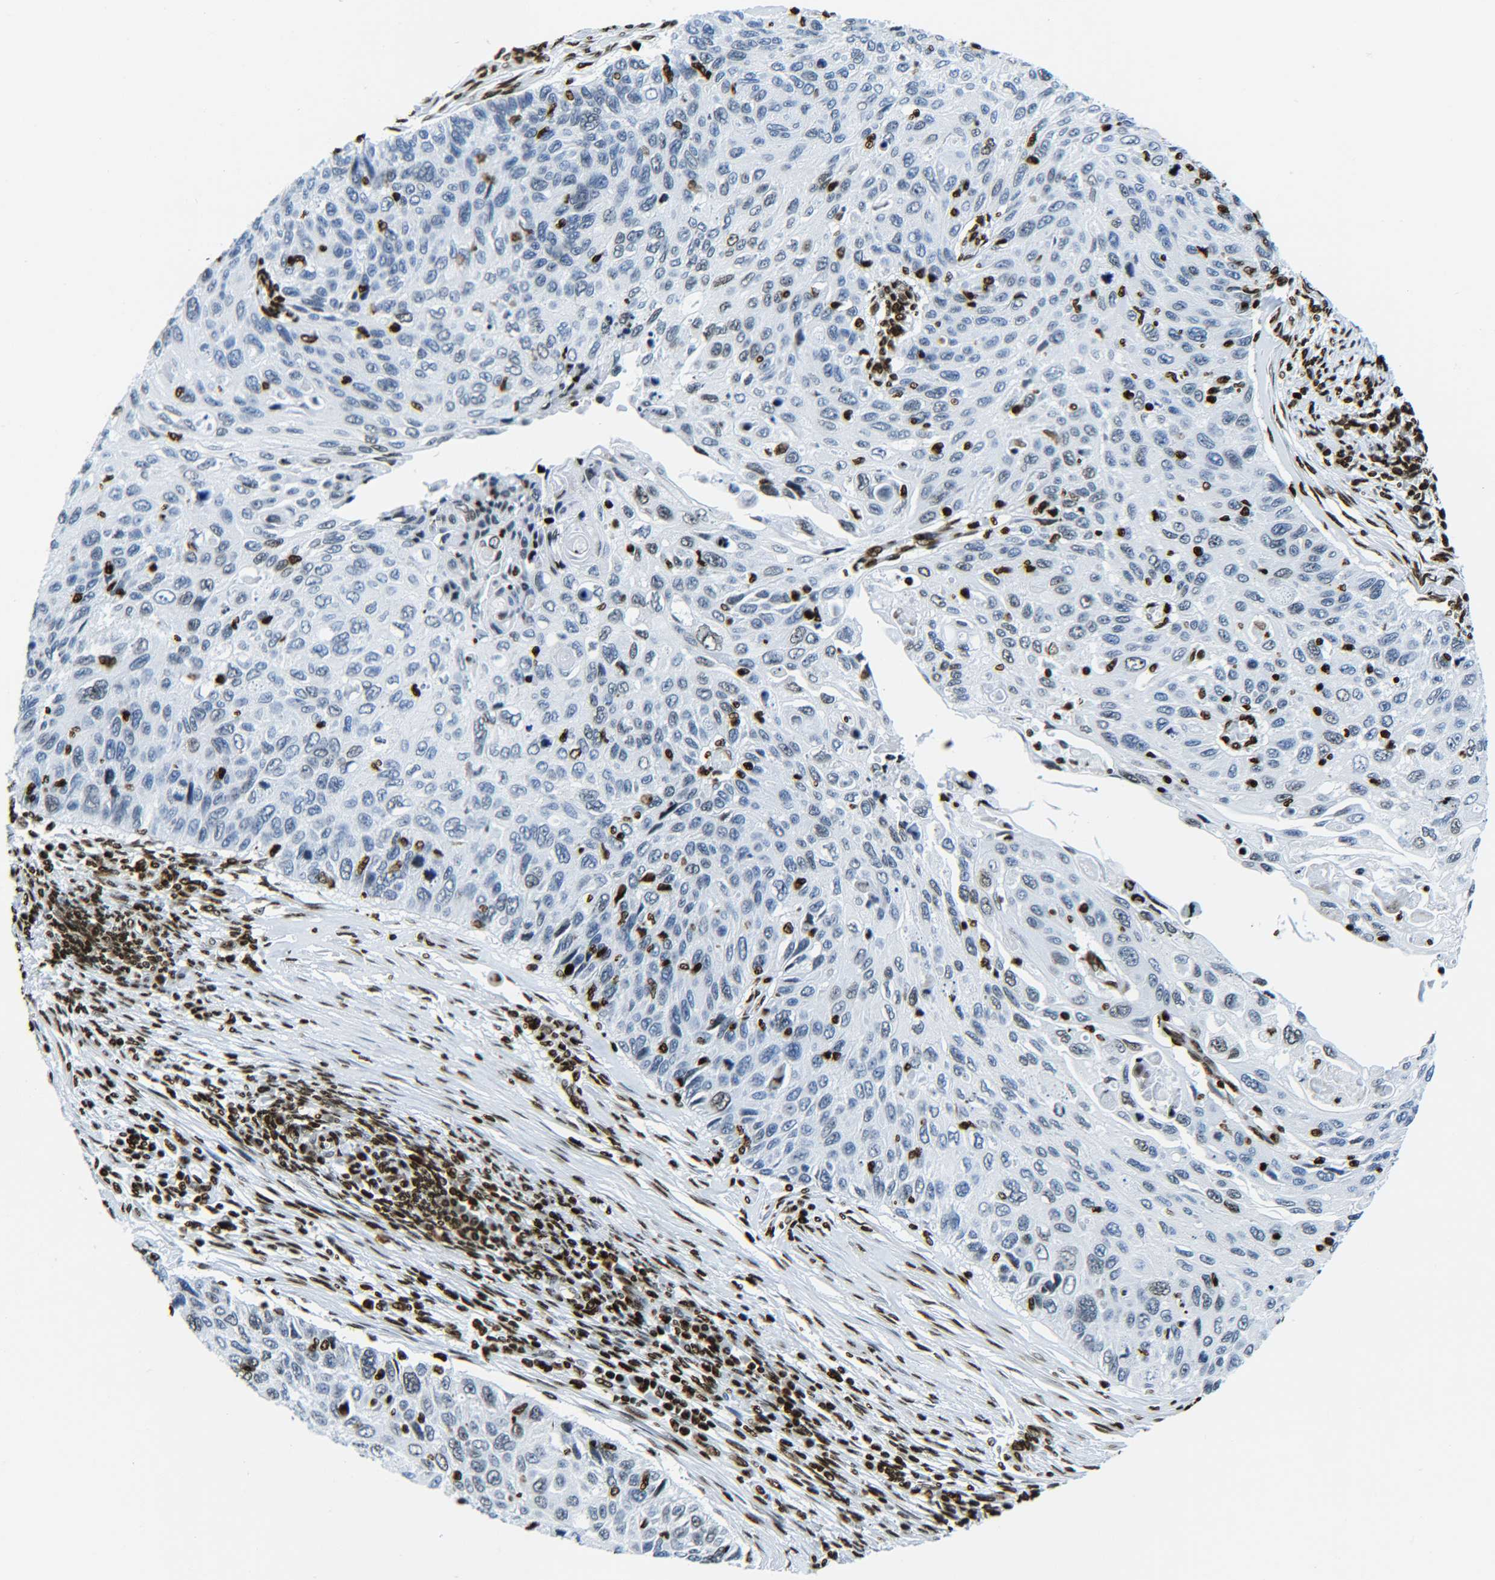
{"staining": {"intensity": "negative", "quantity": "none", "location": "none"}, "tissue": "cervical cancer", "cell_type": "Tumor cells", "image_type": "cancer", "snomed": [{"axis": "morphology", "description": "Squamous cell carcinoma, NOS"}, {"axis": "topography", "description": "Cervix"}], "caption": "DAB immunohistochemical staining of human squamous cell carcinoma (cervical) reveals no significant positivity in tumor cells.", "gene": "H2AX", "patient": {"sex": "female", "age": 70}}